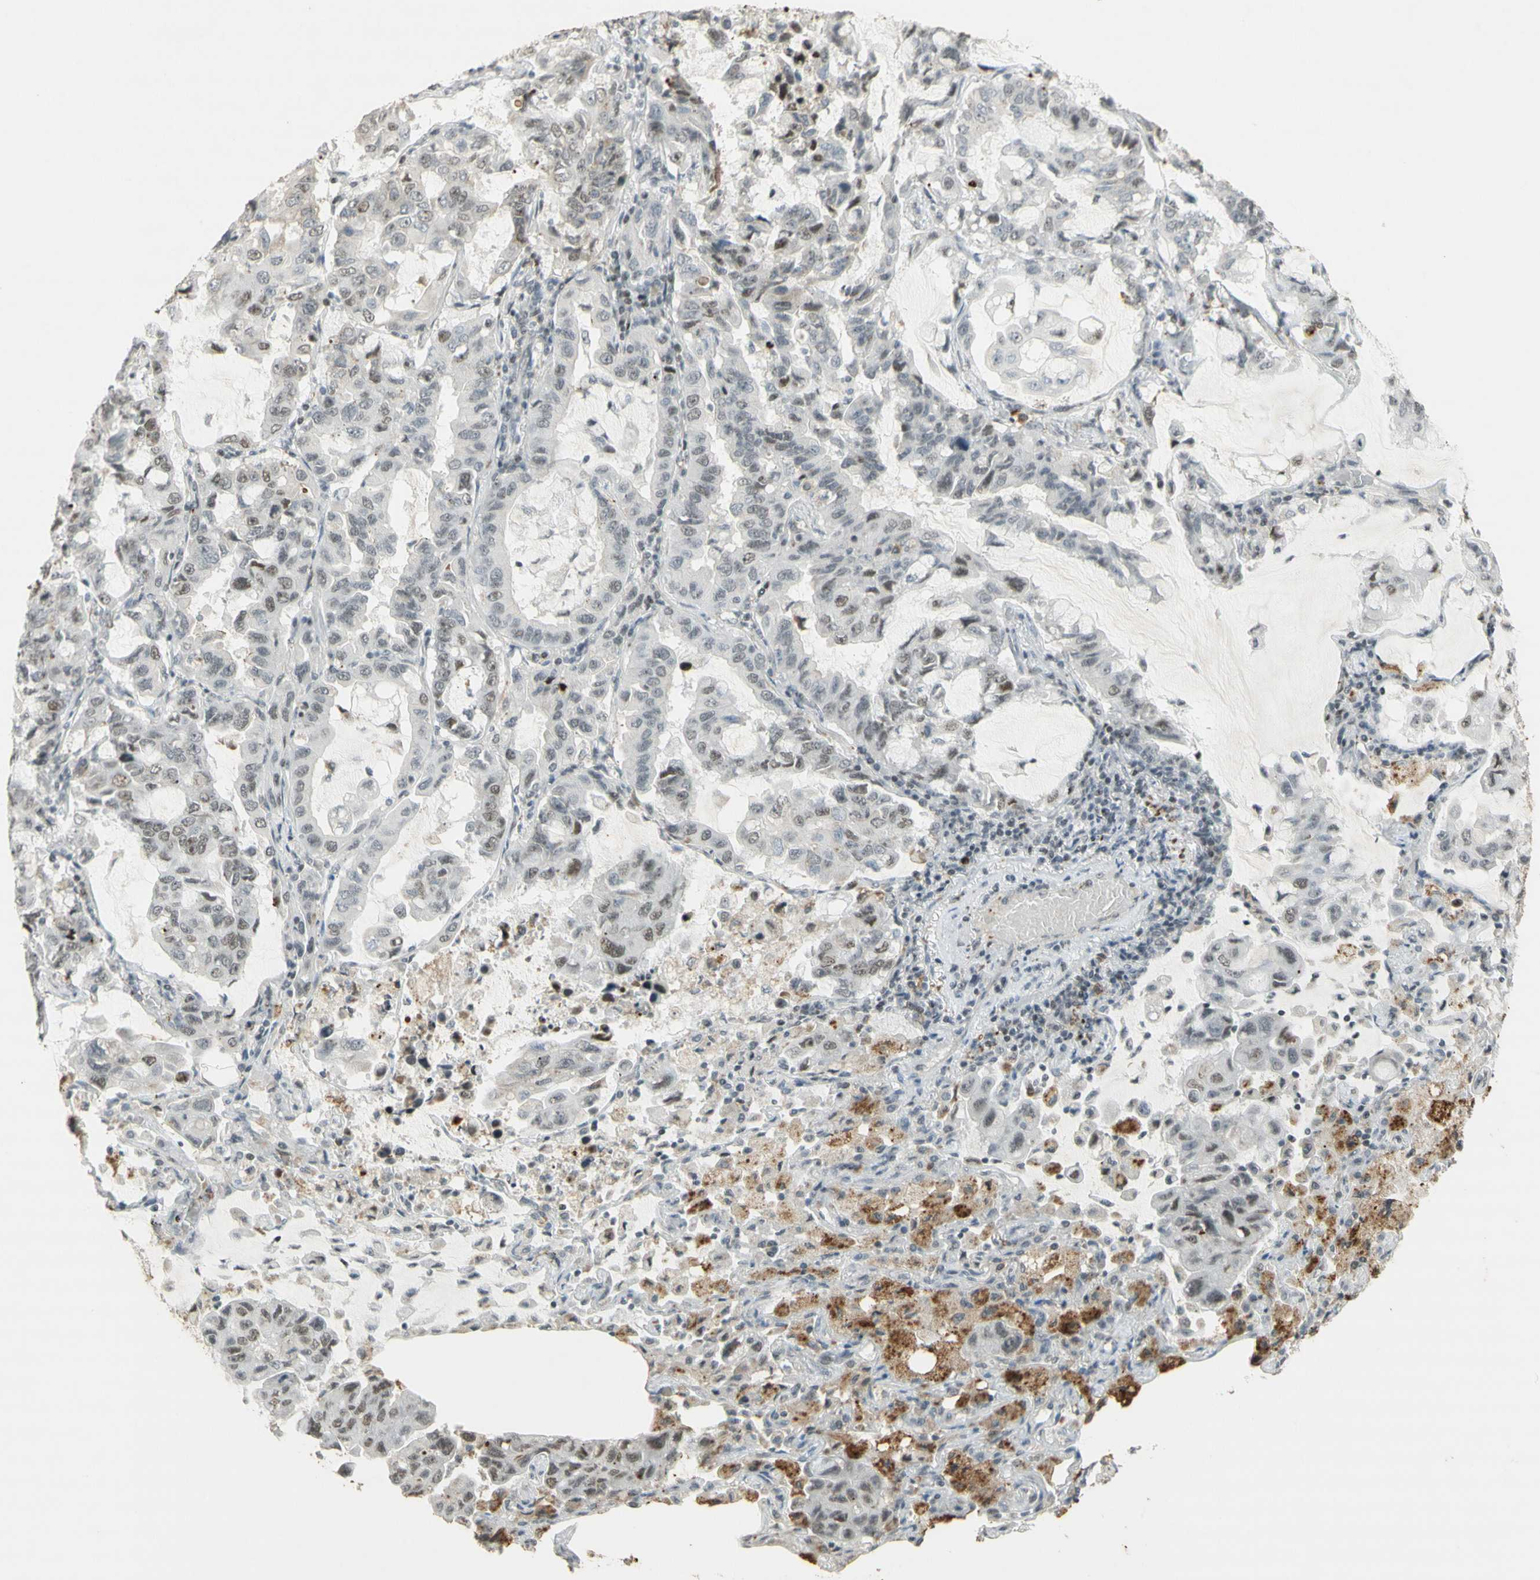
{"staining": {"intensity": "moderate", "quantity": "25%-75%", "location": "nuclear"}, "tissue": "lung cancer", "cell_type": "Tumor cells", "image_type": "cancer", "snomed": [{"axis": "morphology", "description": "Adenocarcinoma, NOS"}, {"axis": "topography", "description": "Lung"}], "caption": "A photomicrograph showing moderate nuclear positivity in approximately 25%-75% of tumor cells in lung cancer, as visualized by brown immunohistochemical staining.", "gene": "IRF1", "patient": {"sex": "male", "age": 64}}